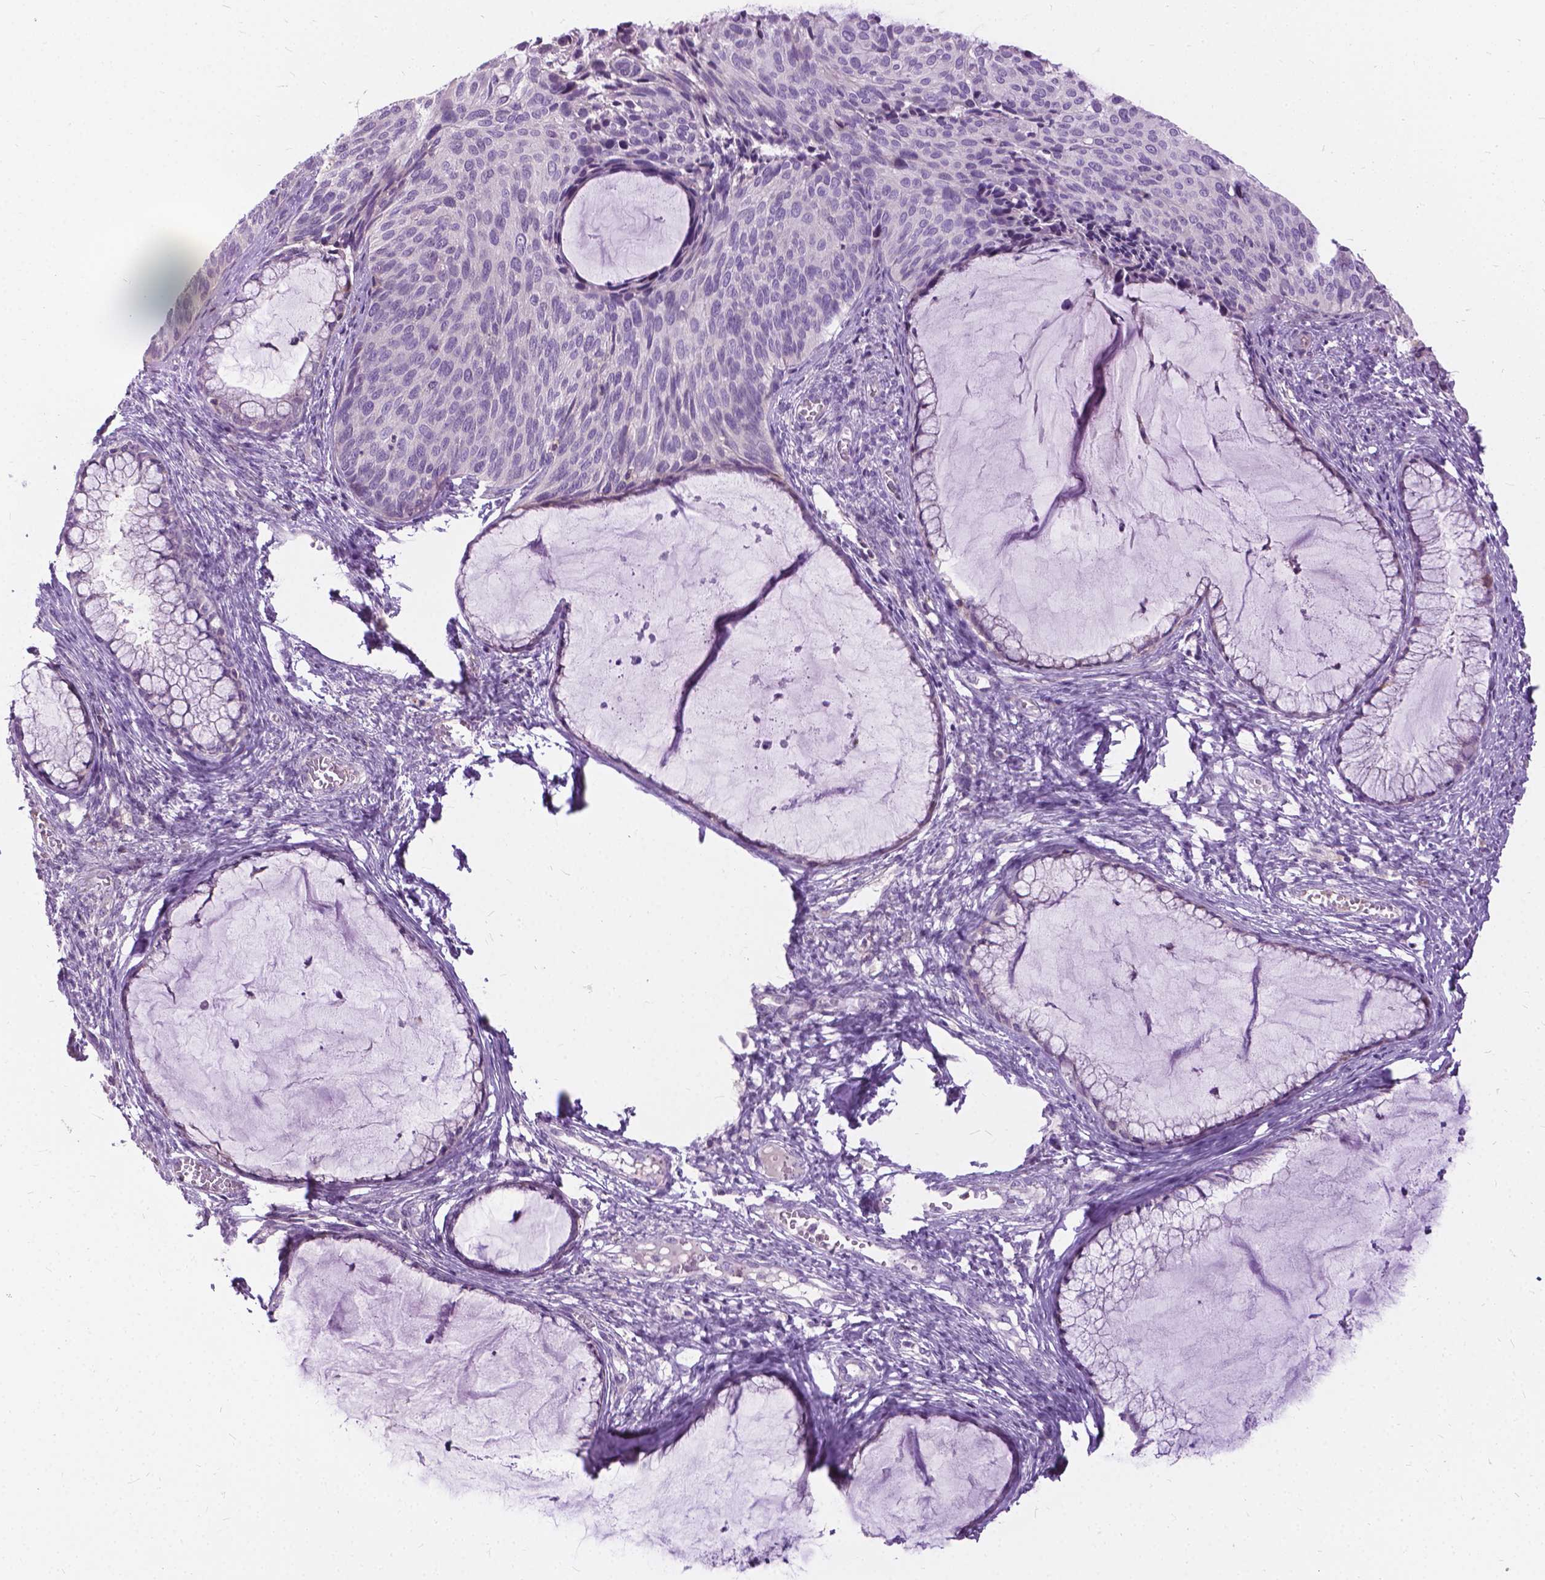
{"staining": {"intensity": "negative", "quantity": "none", "location": "none"}, "tissue": "cervical cancer", "cell_type": "Tumor cells", "image_type": "cancer", "snomed": [{"axis": "morphology", "description": "Squamous cell carcinoma, NOS"}, {"axis": "topography", "description": "Cervix"}], "caption": "Immunohistochemistry micrograph of neoplastic tissue: cervical squamous cell carcinoma stained with DAB (3,3'-diaminobenzidine) displays no significant protein staining in tumor cells.", "gene": "JAK3", "patient": {"sex": "female", "age": 36}}